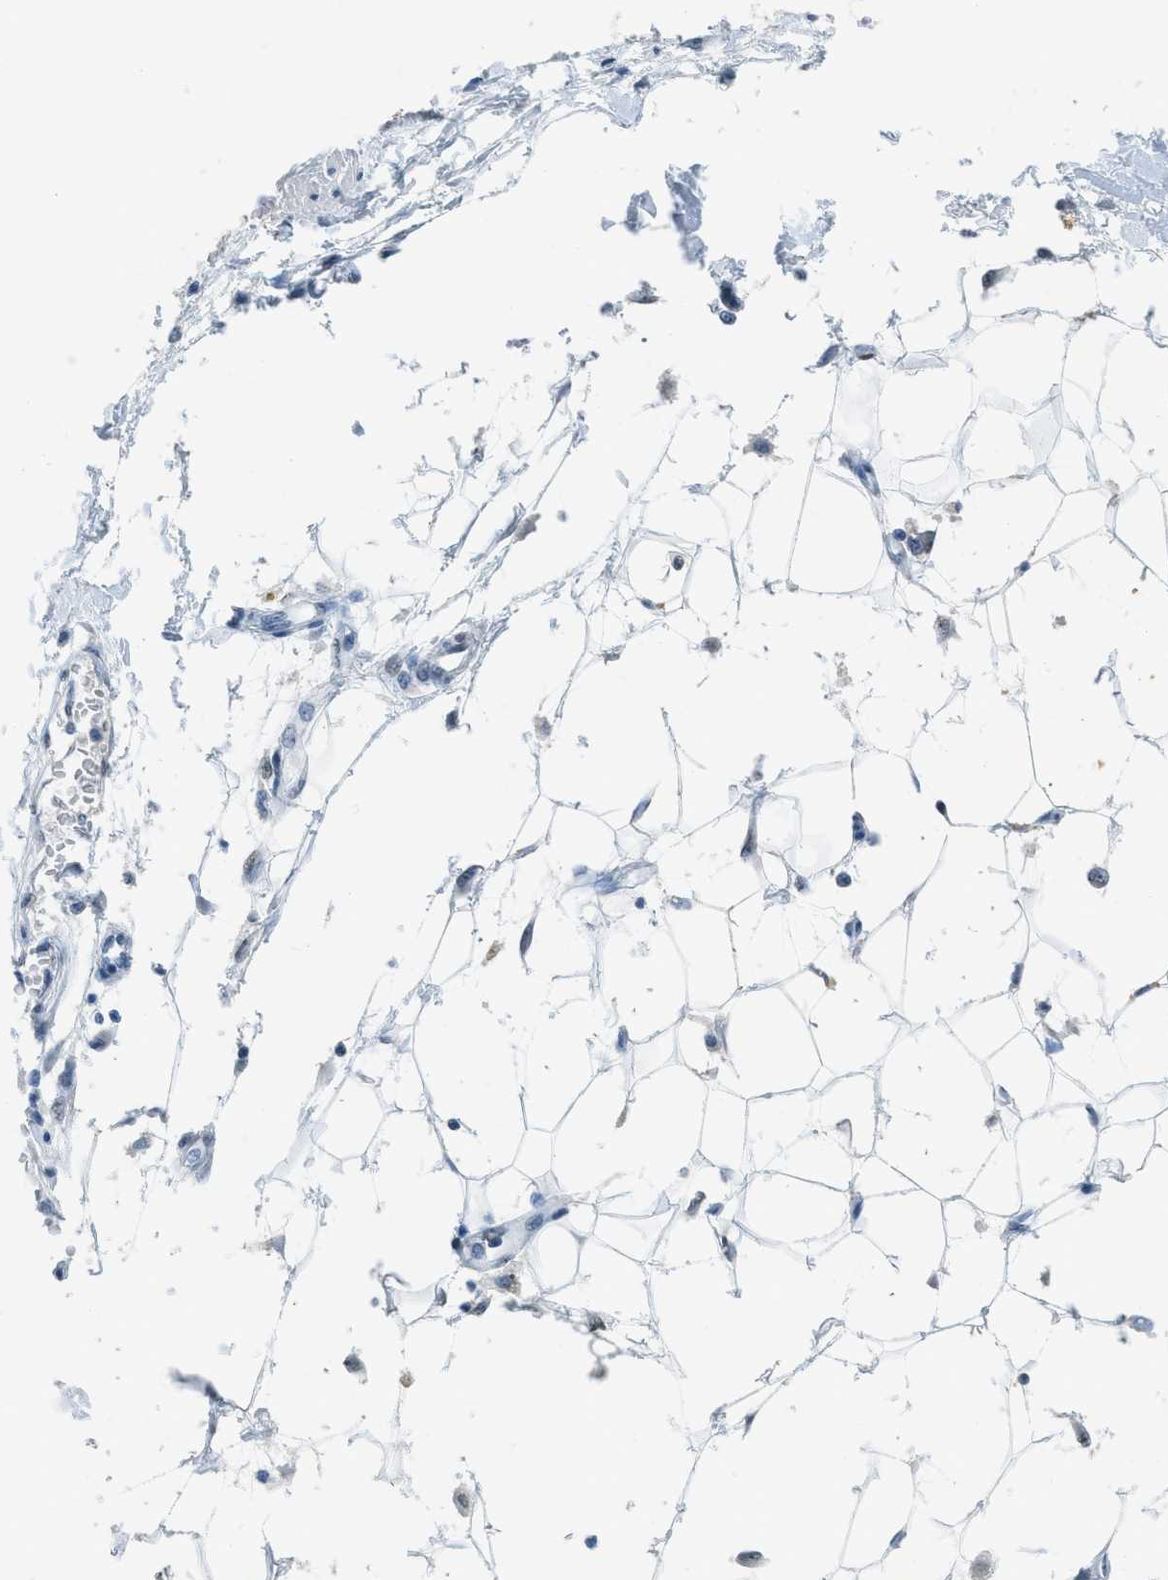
{"staining": {"intensity": "weak", "quantity": "<25%", "location": "cytoplasmic/membranous"}, "tissue": "adipose tissue", "cell_type": "Adipocytes", "image_type": "normal", "snomed": [{"axis": "morphology", "description": "Normal tissue, NOS"}, {"axis": "morphology", "description": "Squamous cell carcinoma, NOS"}, {"axis": "topography", "description": "Skin"}, {"axis": "topography", "description": "Peripheral nerve tissue"}], "caption": "DAB immunohistochemical staining of normal adipose tissue displays no significant staining in adipocytes. (DAB (3,3'-diaminobenzidine) IHC, high magnification).", "gene": "TTC13", "patient": {"sex": "male", "age": 83}}